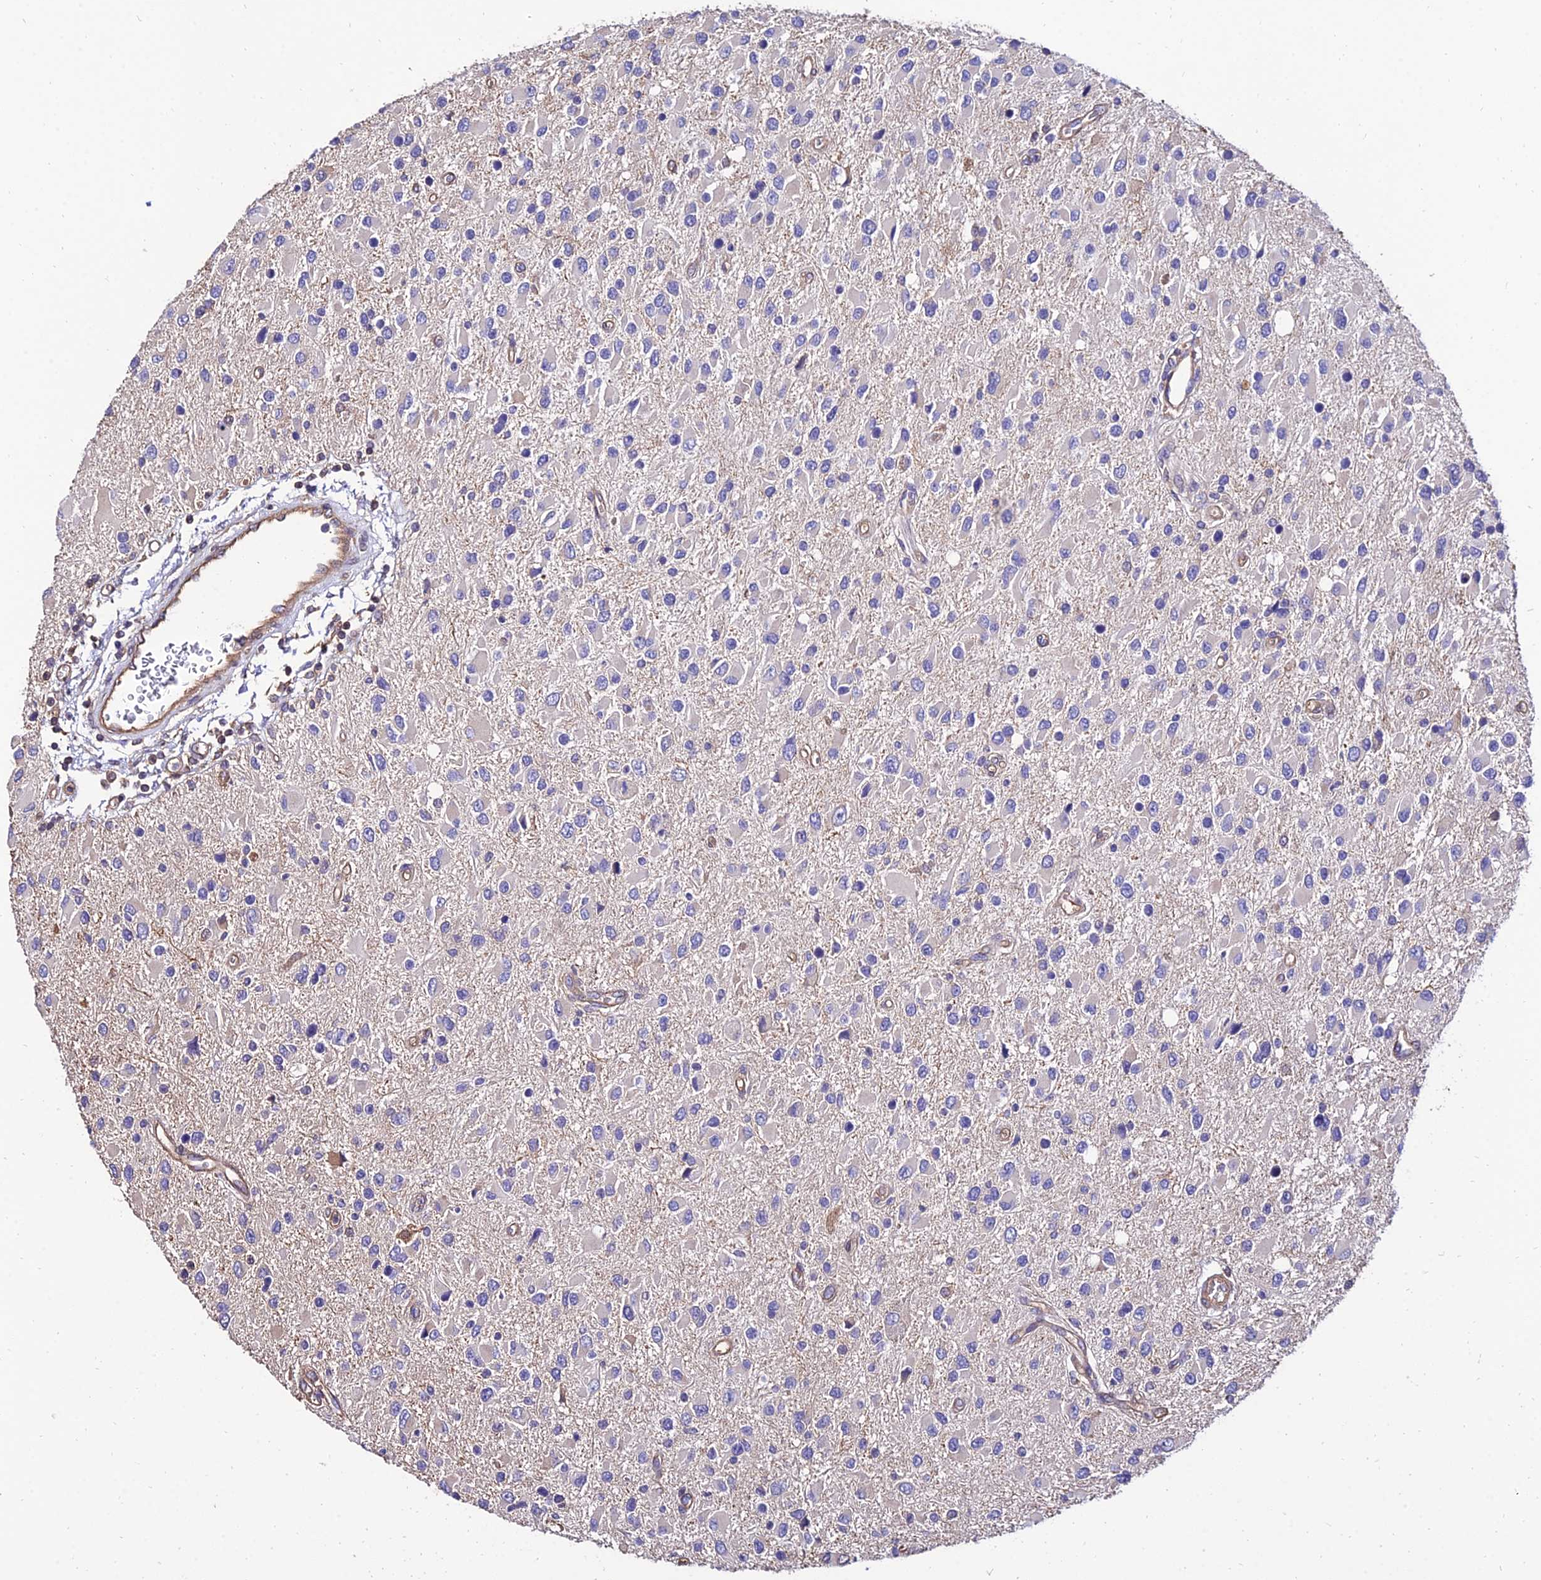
{"staining": {"intensity": "negative", "quantity": "none", "location": "none"}, "tissue": "glioma", "cell_type": "Tumor cells", "image_type": "cancer", "snomed": [{"axis": "morphology", "description": "Glioma, malignant, High grade"}, {"axis": "topography", "description": "Brain"}], "caption": "The micrograph exhibits no staining of tumor cells in glioma.", "gene": "CALM2", "patient": {"sex": "male", "age": 53}}